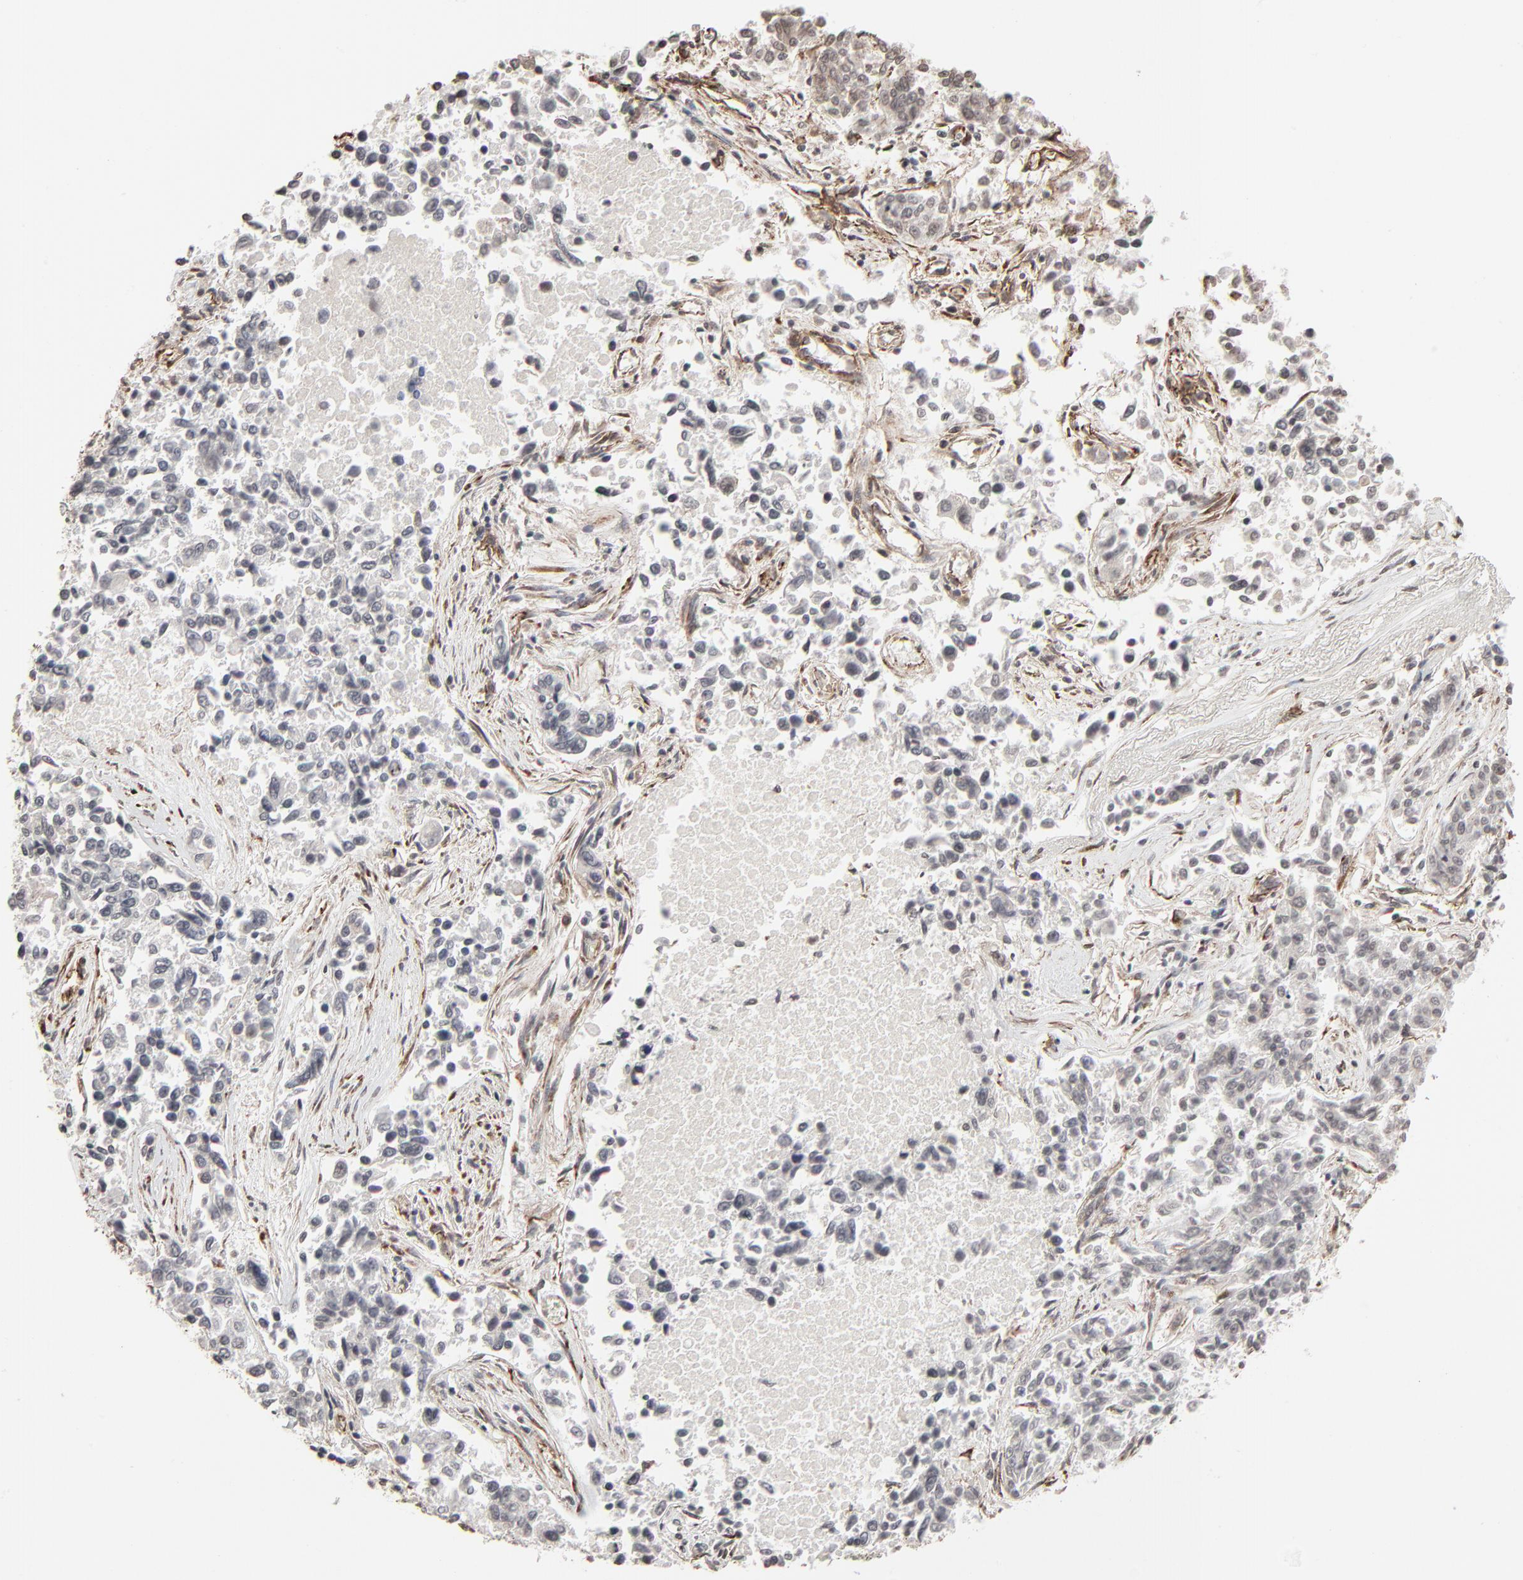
{"staining": {"intensity": "negative", "quantity": "none", "location": "none"}, "tissue": "lung cancer", "cell_type": "Tumor cells", "image_type": "cancer", "snomed": [{"axis": "morphology", "description": "Adenocarcinoma, NOS"}, {"axis": "topography", "description": "Lung"}], "caption": "Tumor cells show no significant positivity in adenocarcinoma (lung).", "gene": "CTNND1", "patient": {"sex": "male", "age": 84}}